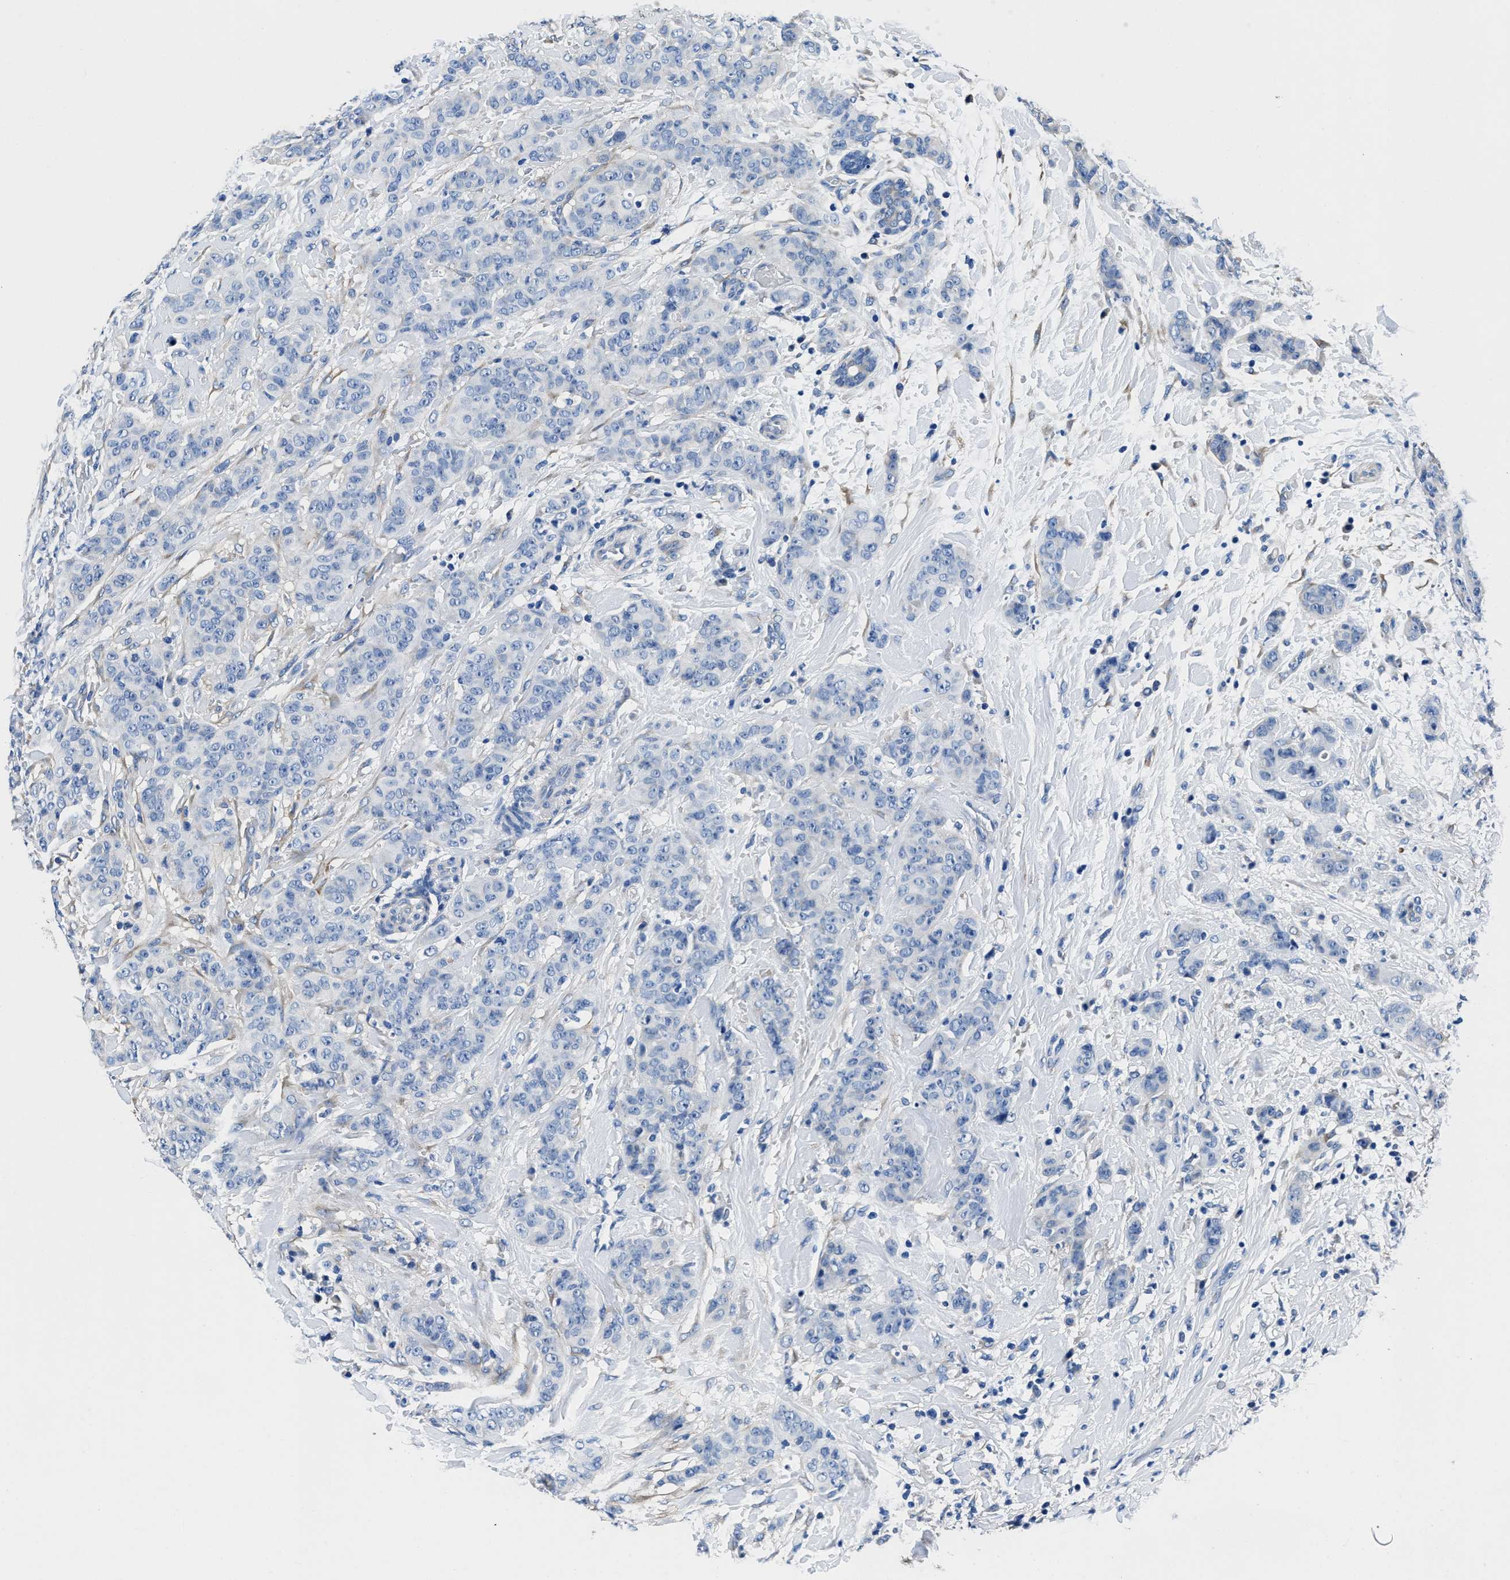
{"staining": {"intensity": "negative", "quantity": "none", "location": "none"}, "tissue": "breast cancer", "cell_type": "Tumor cells", "image_type": "cancer", "snomed": [{"axis": "morphology", "description": "Normal tissue, NOS"}, {"axis": "morphology", "description": "Duct carcinoma"}, {"axis": "topography", "description": "Breast"}], "caption": "Immunohistochemistry (IHC) image of neoplastic tissue: human breast infiltrating ductal carcinoma stained with DAB (3,3'-diaminobenzidine) reveals no significant protein positivity in tumor cells.", "gene": "NEU1", "patient": {"sex": "female", "age": 40}}